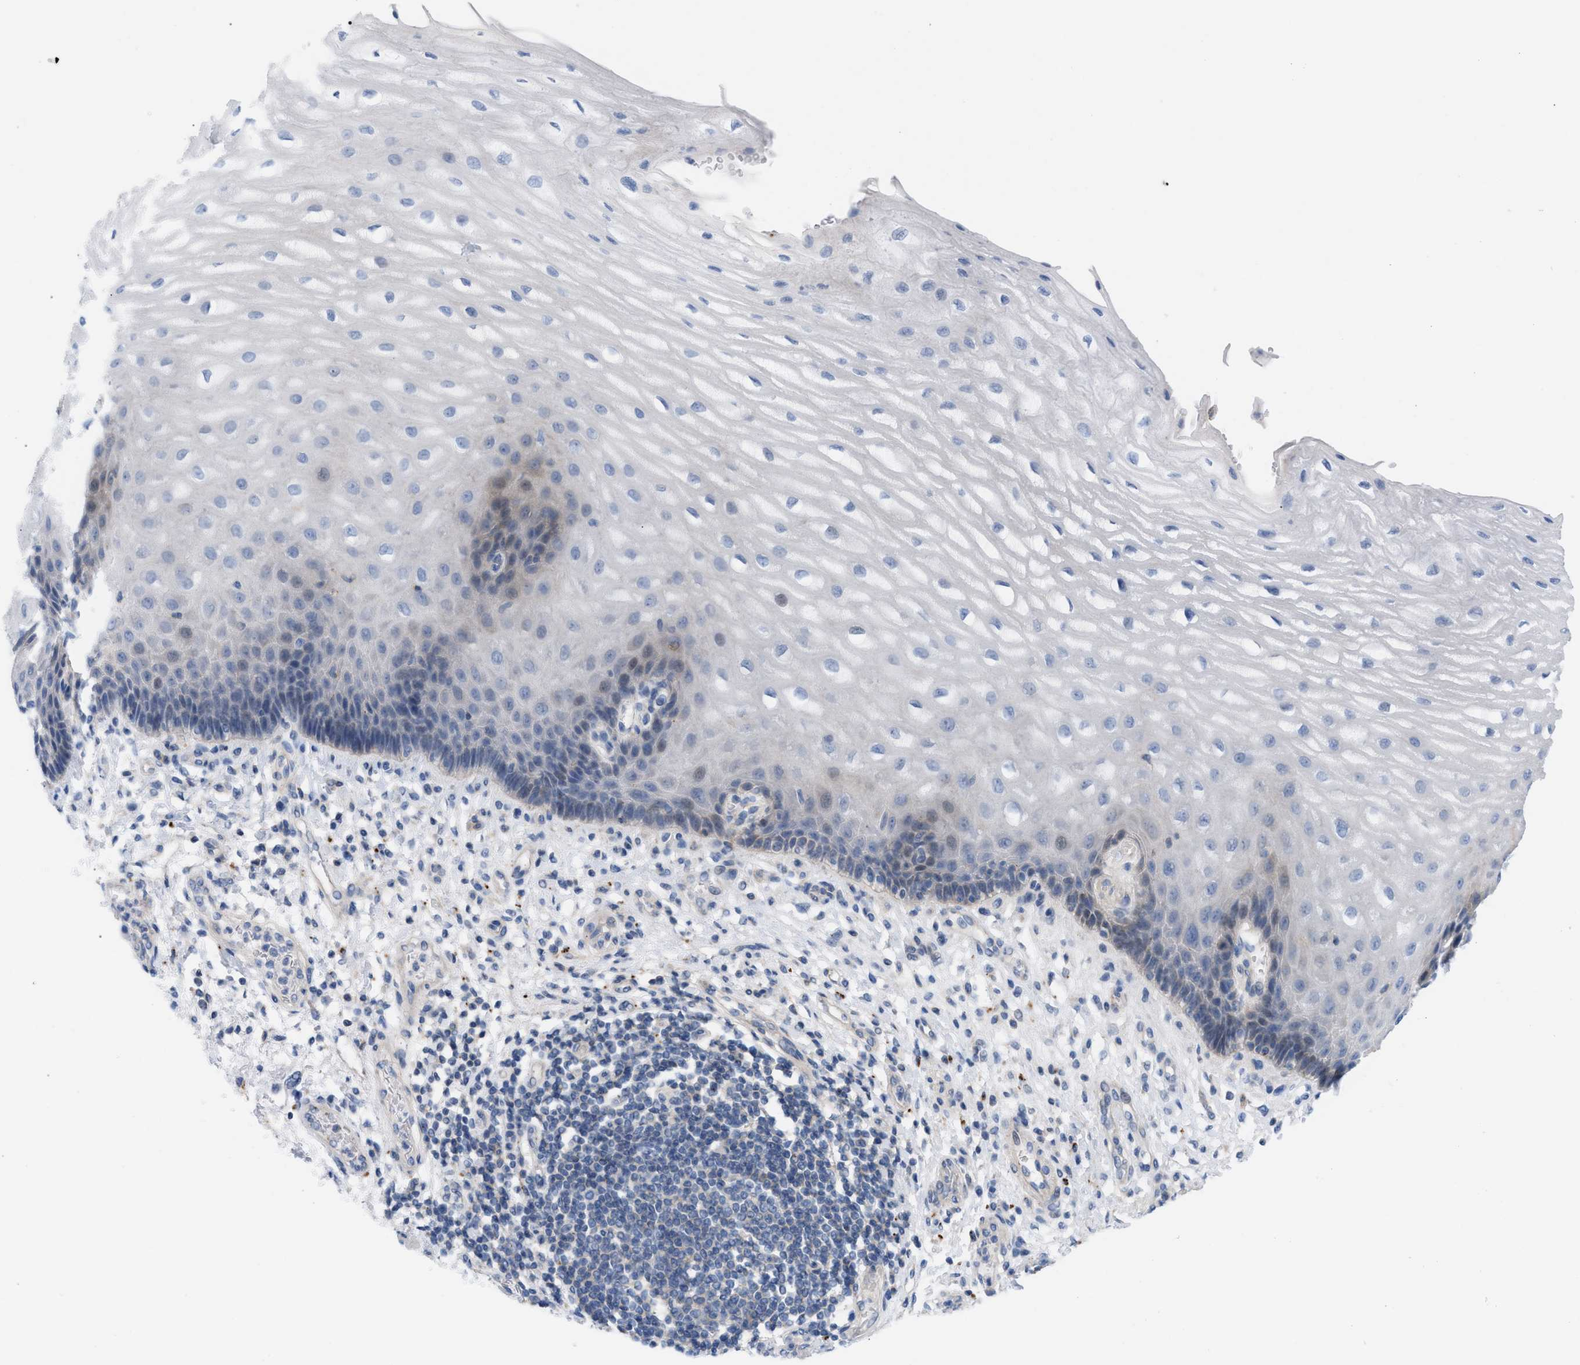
{"staining": {"intensity": "negative", "quantity": "none", "location": "none"}, "tissue": "esophagus", "cell_type": "Squamous epithelial cells", "image_type": "normal", "snomed": [{"axis": "morphology", "description": "Normal tissue, NOS"}, {"axis": "topography", "description": "Esophagus"}], "caption": "IHC of normal esophagus displays no staining in squamous epithelial cells.", "gene": "MBTD1", "patient": {"sex": "male", "age": 54}}